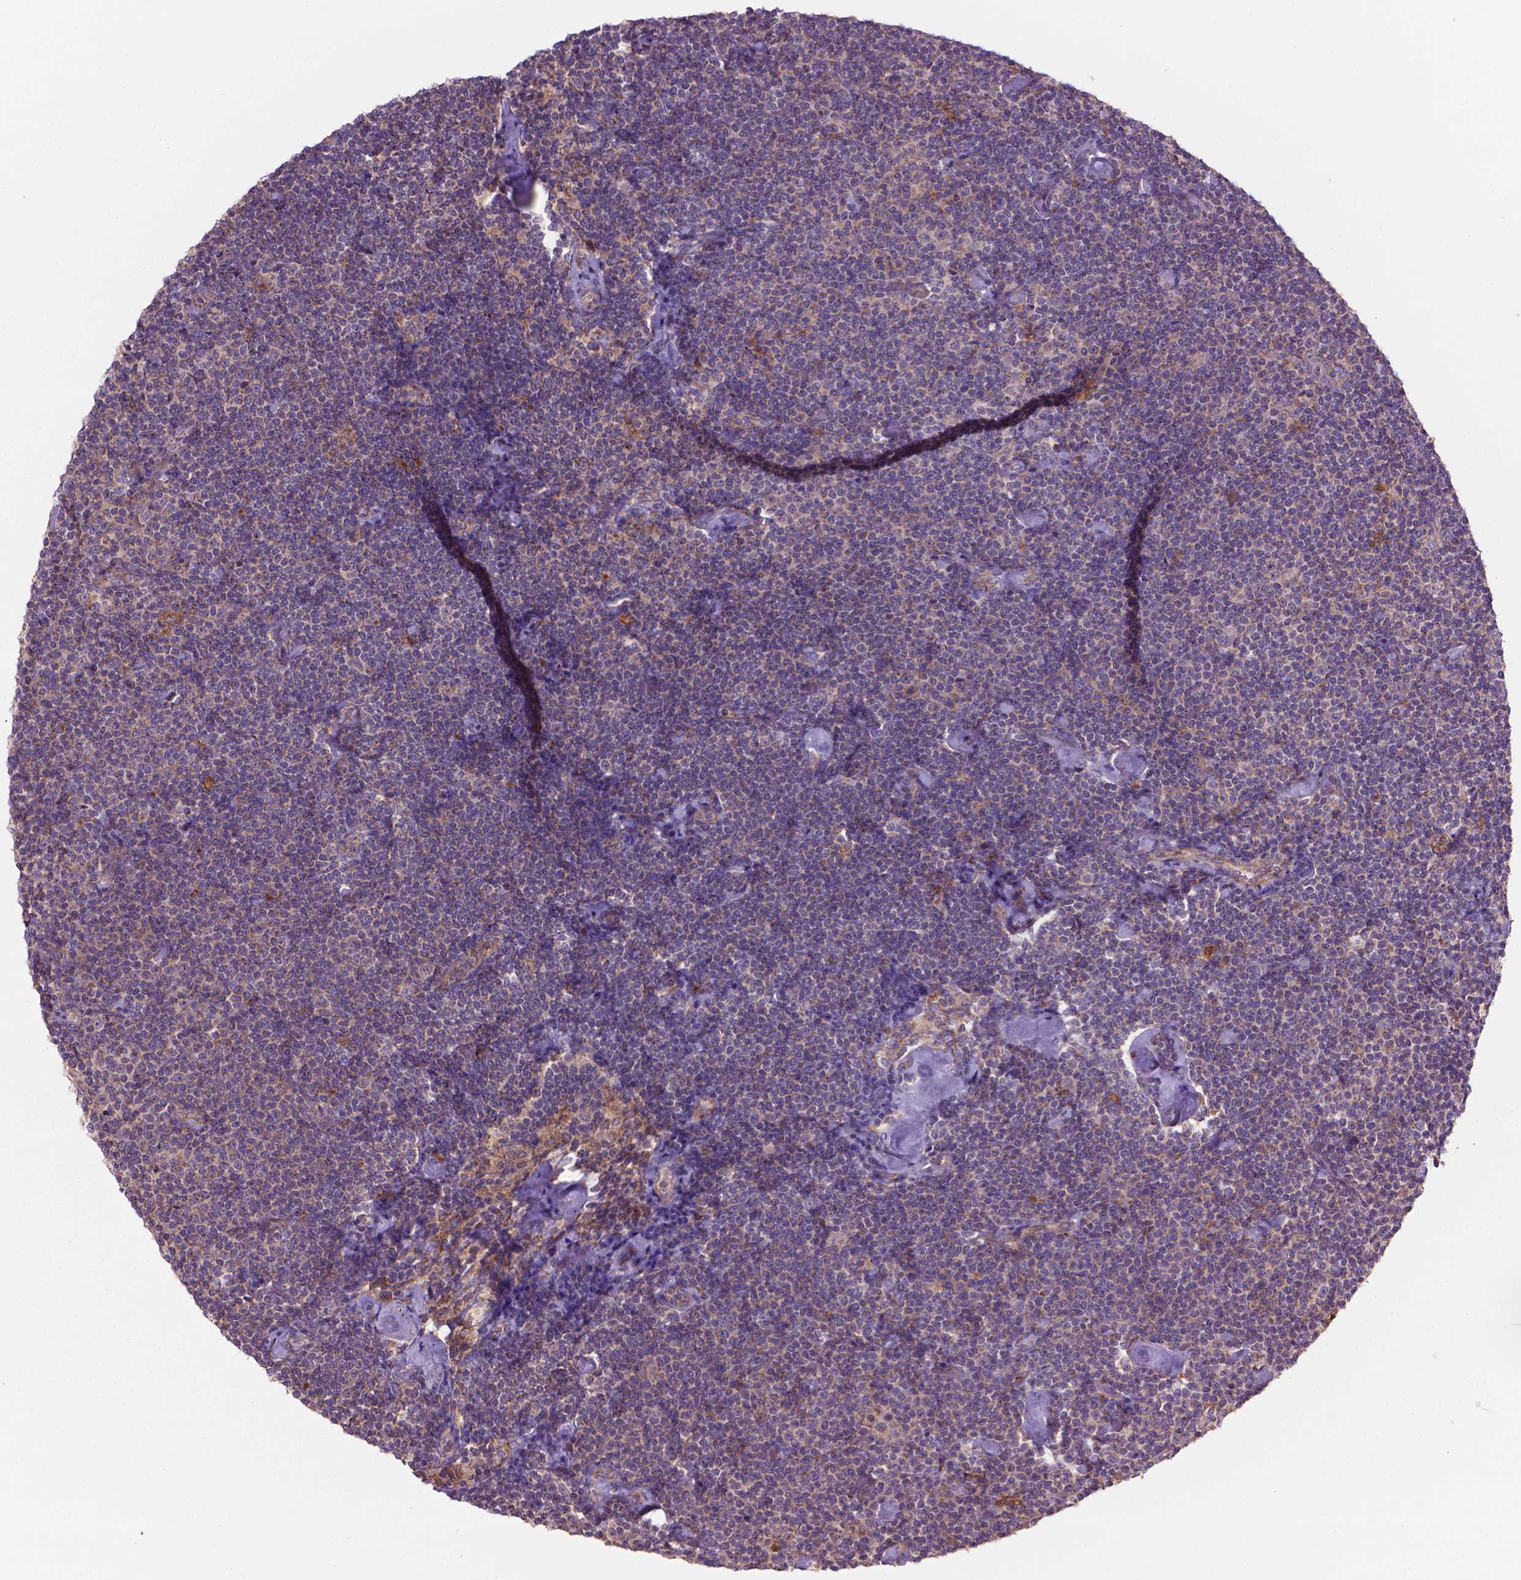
{"staining": {"intensity": "weak", "quantity": "25%-75%", "location": "cytoplasmic/membranous"}, "tissue": "lymphoma", "cell_type": "Tumor cells", "image_type": "cancer", "snomed": [{"axis": "morphology", "description": "Malignant lymphoma, non-Hodgkin's type, Low grade"}, {"axis": "topography", "description": "Lymph node"}], "caption": "DAB (3,3'-diaminobenzidine) immunohistochemical staining of human lymphoma reveals weak cytoplasmic/membranous protein expression in approximately 25%-75% of tumor cells. The staining was performed using DAB, with brown indicating positive protein expression. Nuclei are stained blue with hematoxylin.", "gene": "GLB1", "patient": {"sex": "male", "age": 81}}